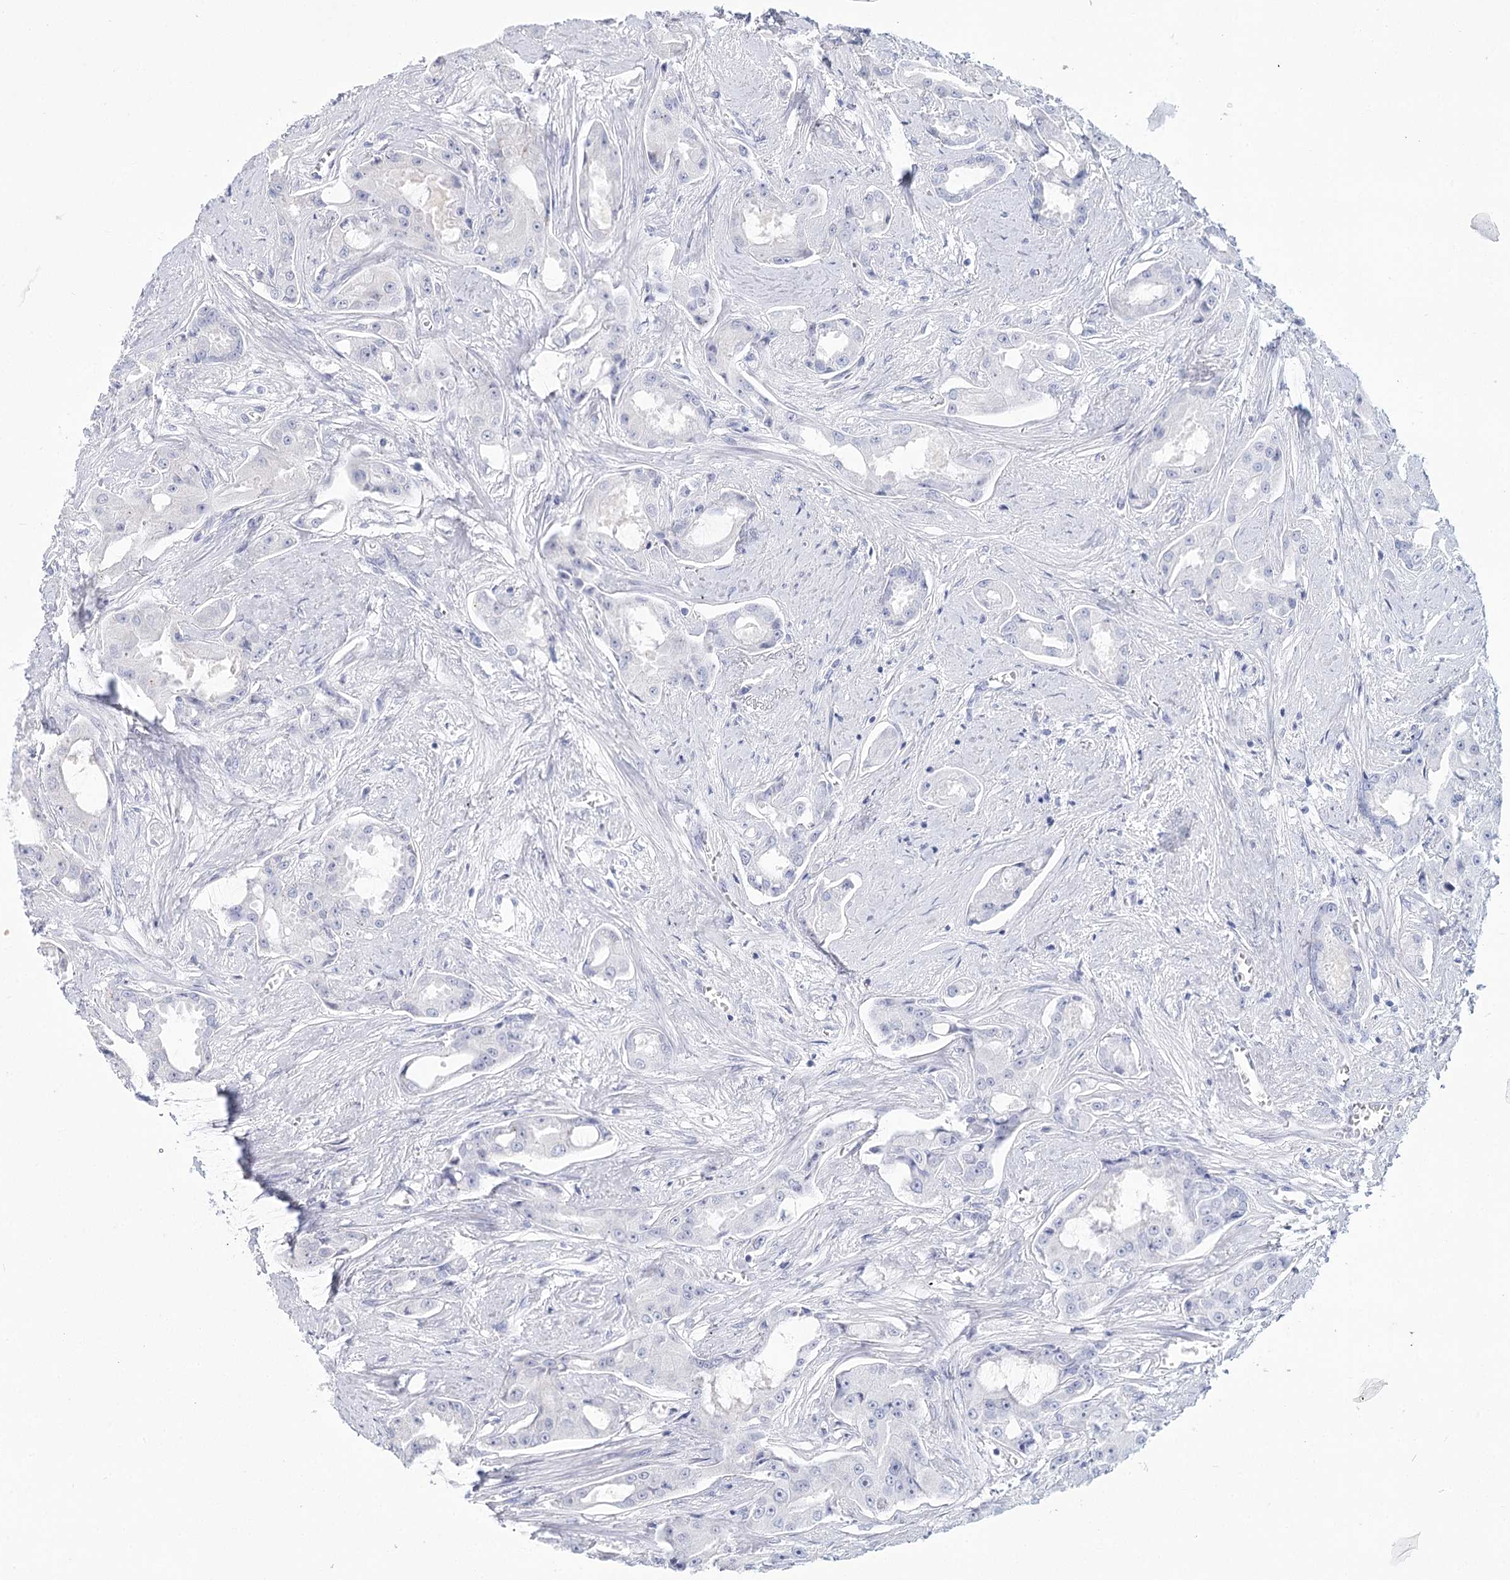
{"staining": {"intensity": "negative", "quantity": "none", "location": "none"}, "tissue": "prostate cancer", "cell_type": "Tumor cells", "image_type": "cancer", "snomed": [{"axis": "morphology", "description": "Adenocarcinoma, High grade"}, {"axis": "topography", "description": "Prostate"}], "caption": "Prostate cancer stained for a protein using immunohistochemistry (IHC) shows no staining tumor cells.", "gene": "ARHGAP44", "patient": {"sex": "male", "age": 73}}